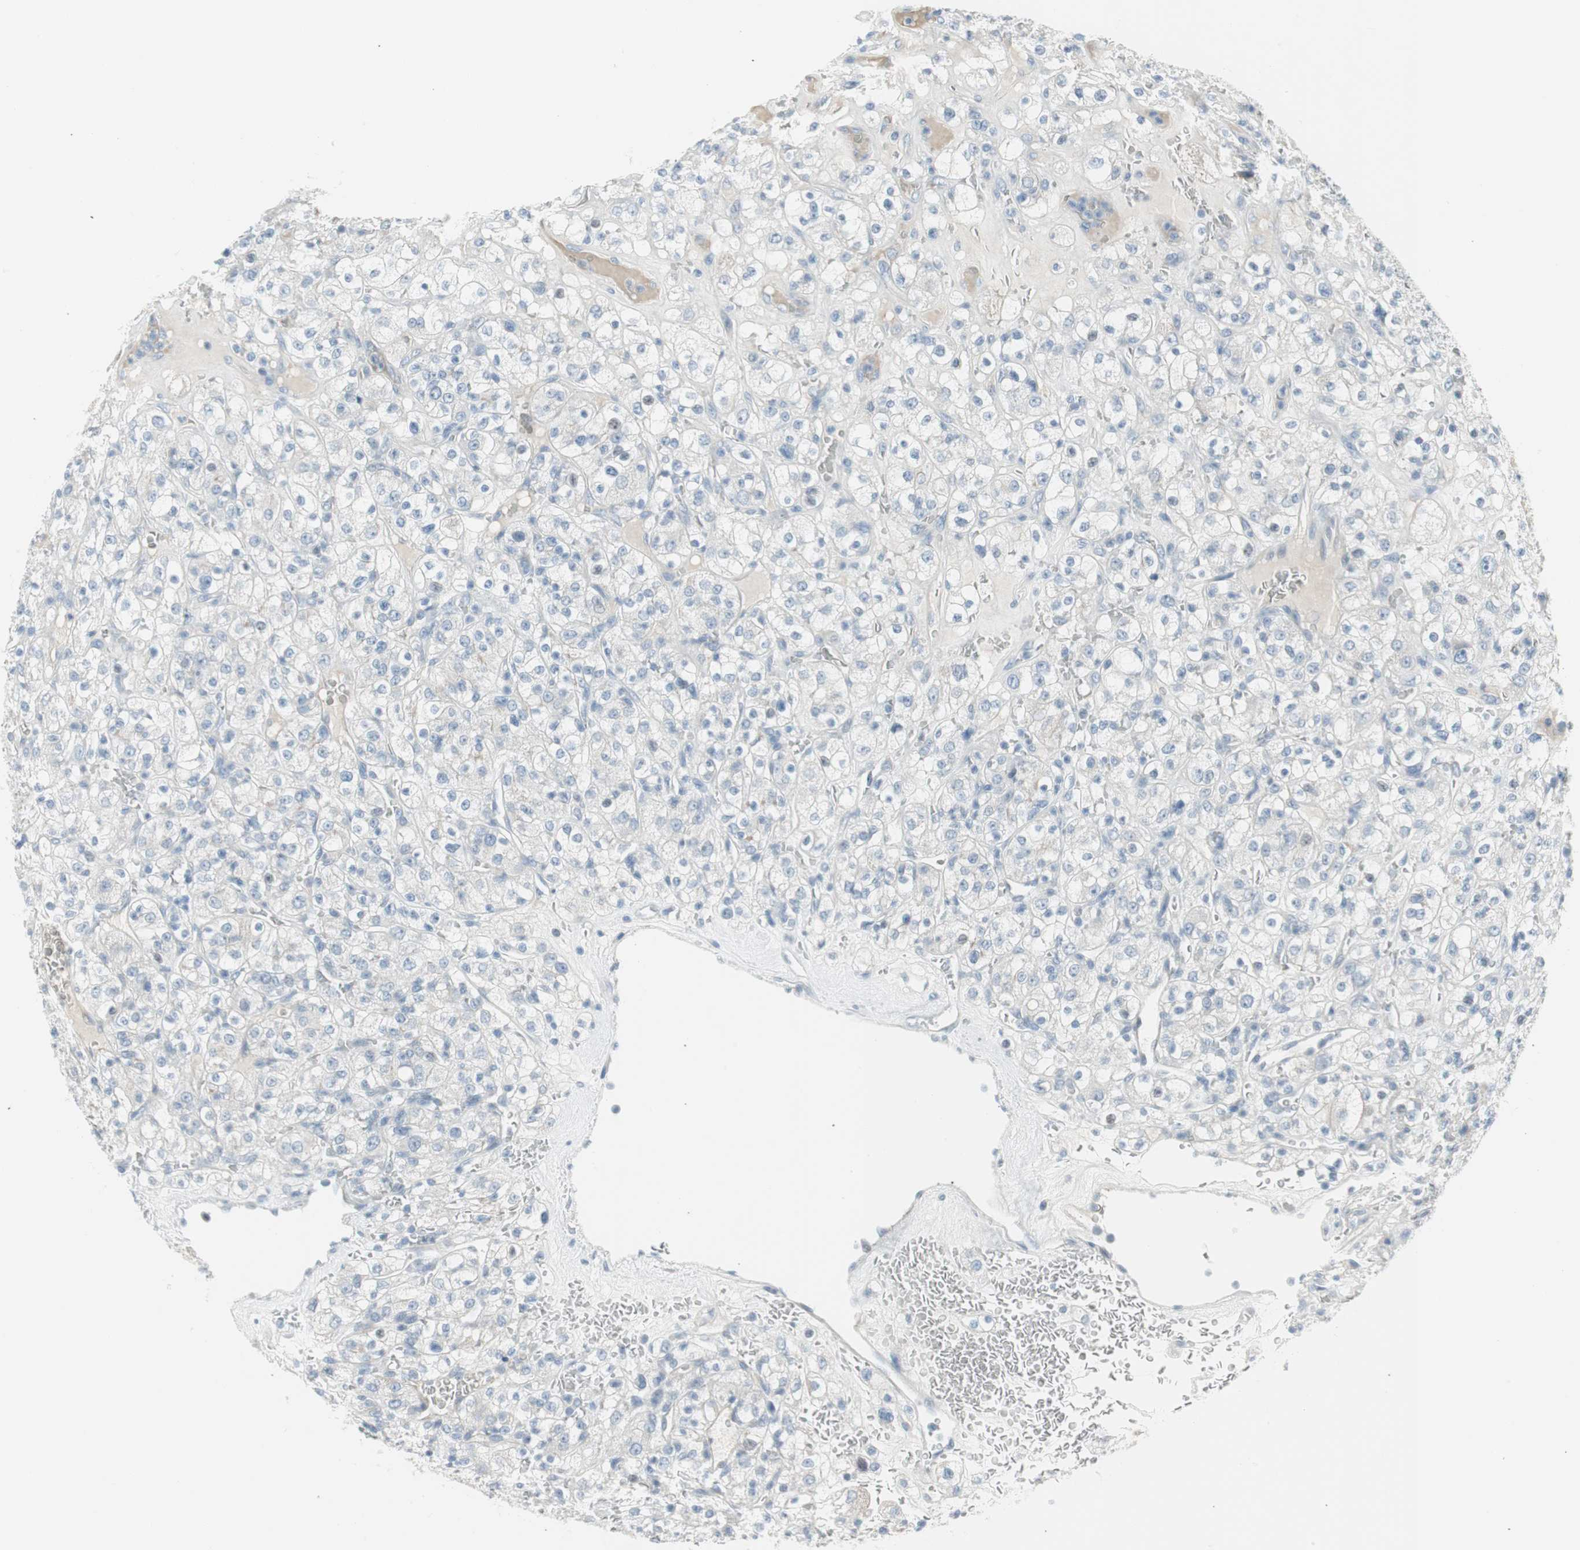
{"staining": {"intensity": "negative", "quantity": "none", "location": "none"}, "tissue": "renal cancer", "cell_type": "Tumor cells", "image_type": "cancer", "snomed": [{"axis": "morphology", "description": "Normal tissue, NOS"}, {"axis": "morphology", "description": "Adenocarcinoma, NOS"}, {"axis": "topography", "description": "Kidney"}], "caption": "Renal cancer (adenocarcinoma) was stained to show a protein in brown. There is no significant positivity in tumor cells.", "gene": "AGR2", "patient": {"sex": "female", "age": 72}}